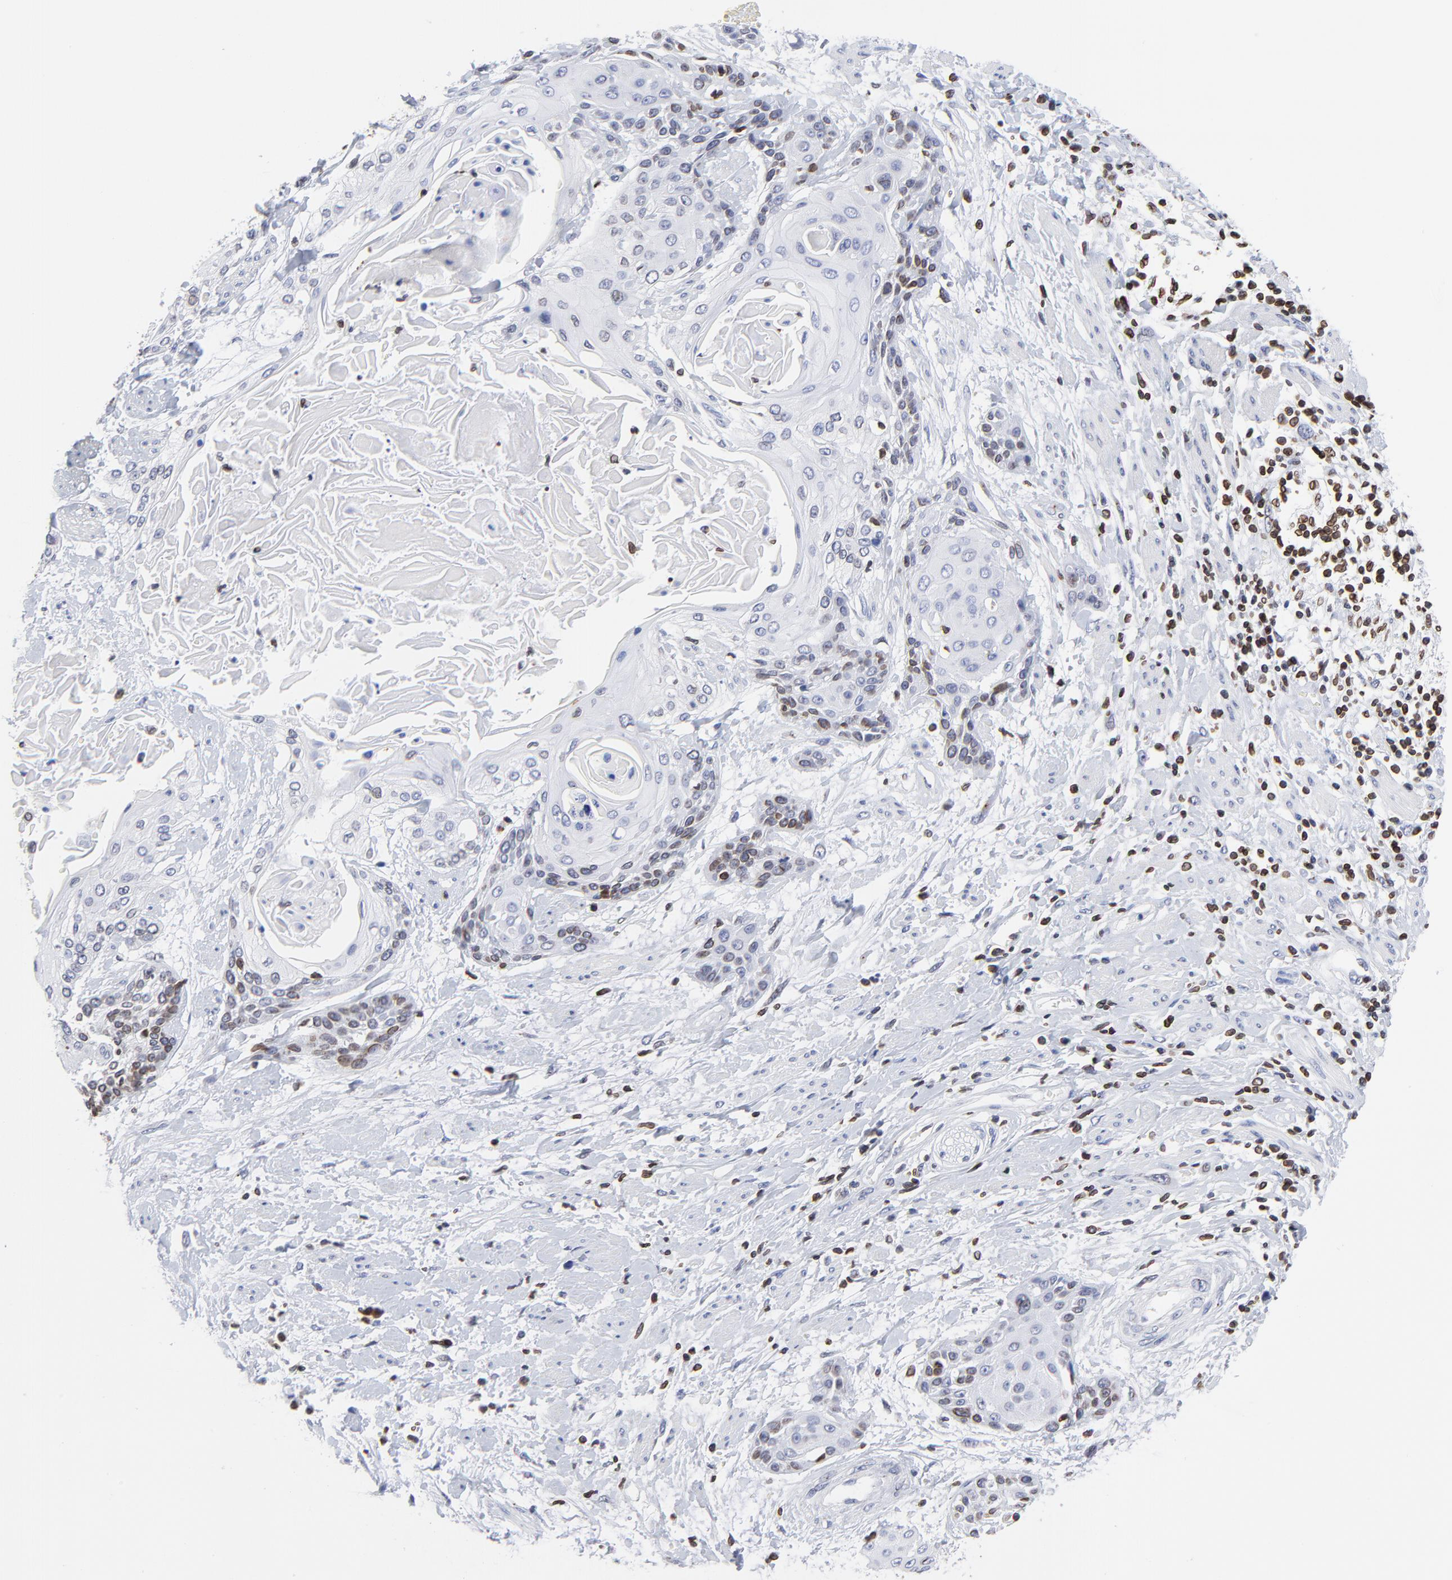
{"staining": {"intensity": "moderate", "quantity": "<25%", "location": "cytoplasmic/membranous,nuclear"}, "tissue": "cervical cancer", "cell_type": "Tumor cells", "image_type": "cancer", "snomed": [{"axis": "morphology", "description": "Squamous cell carcinoma, NOS"}, {"axis": "topography", "description": "Cervix"}], "caption": "There is low levels of moderate cytoplasmic/membranous and nuclear expression in tumor cells of squamous cell carcinoma (cervical), as demonstrated by immunohistochemical staining (brown color).", "gene": "THAP7", "patient": {"sex": "female", "age": 57}}